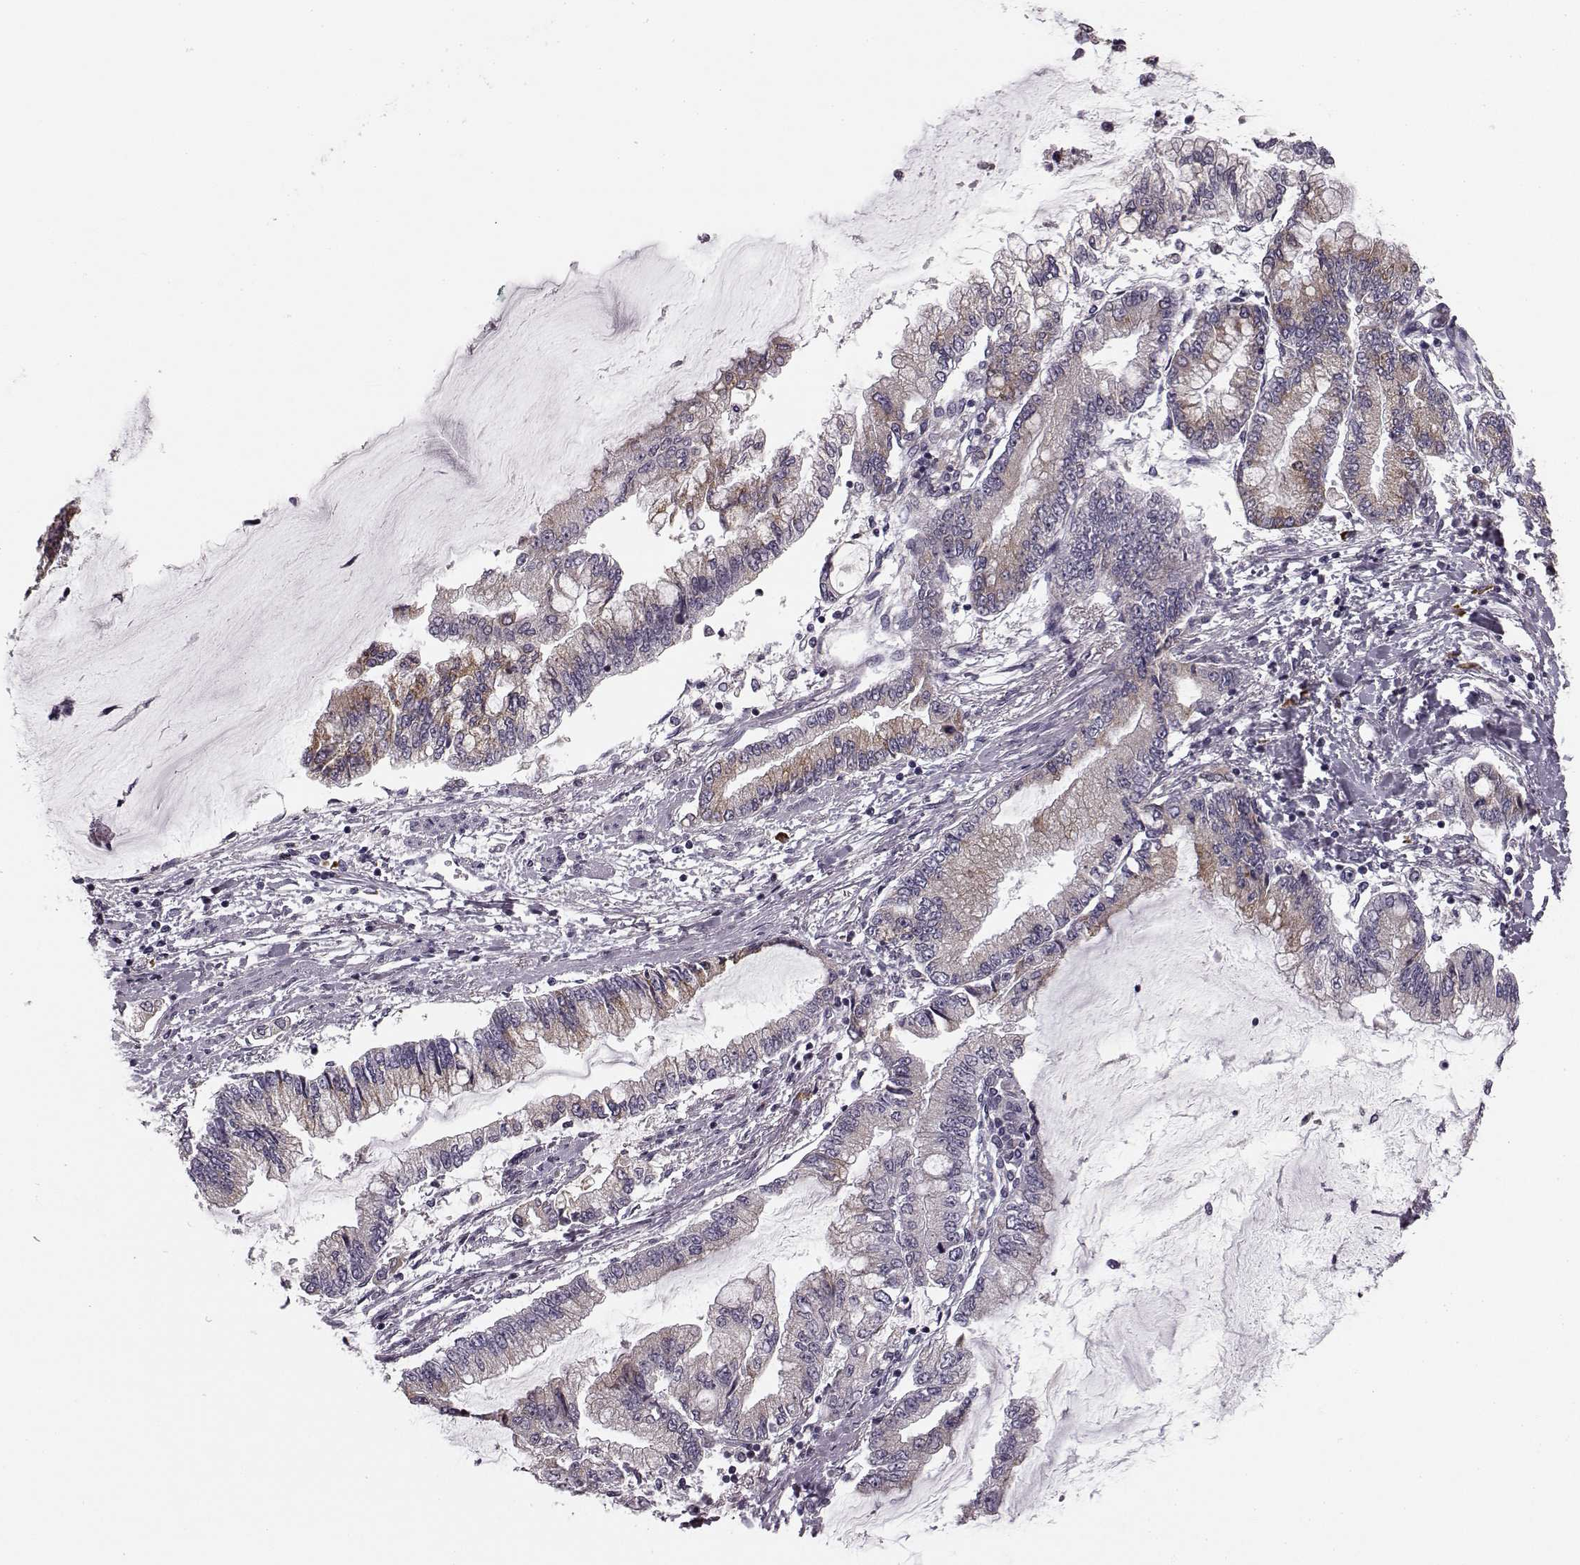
{"staining": {"intensity": "weak", "quantity": "25%-75%", "location": "cytoplasmic/membranous"}, "tissue": "stomach cancer", "cell_type": "Tumor cells", "image_type": "cancer", "snomed": [{"axis": "morphology", "description": "Adenocarcinoma, NOS"}, {"axis": "topography", "description": "Stomach, upper"}], "caption": "DAB immunohistochemical staining of human stomach cancer (adenocarcinoma) reveals weak cytoplasmic/membranous protein positivity in approximately 25%-75% of tumor cells.", "gene": "FAM234B", "patient": {"sex": "female", "age": 74}}